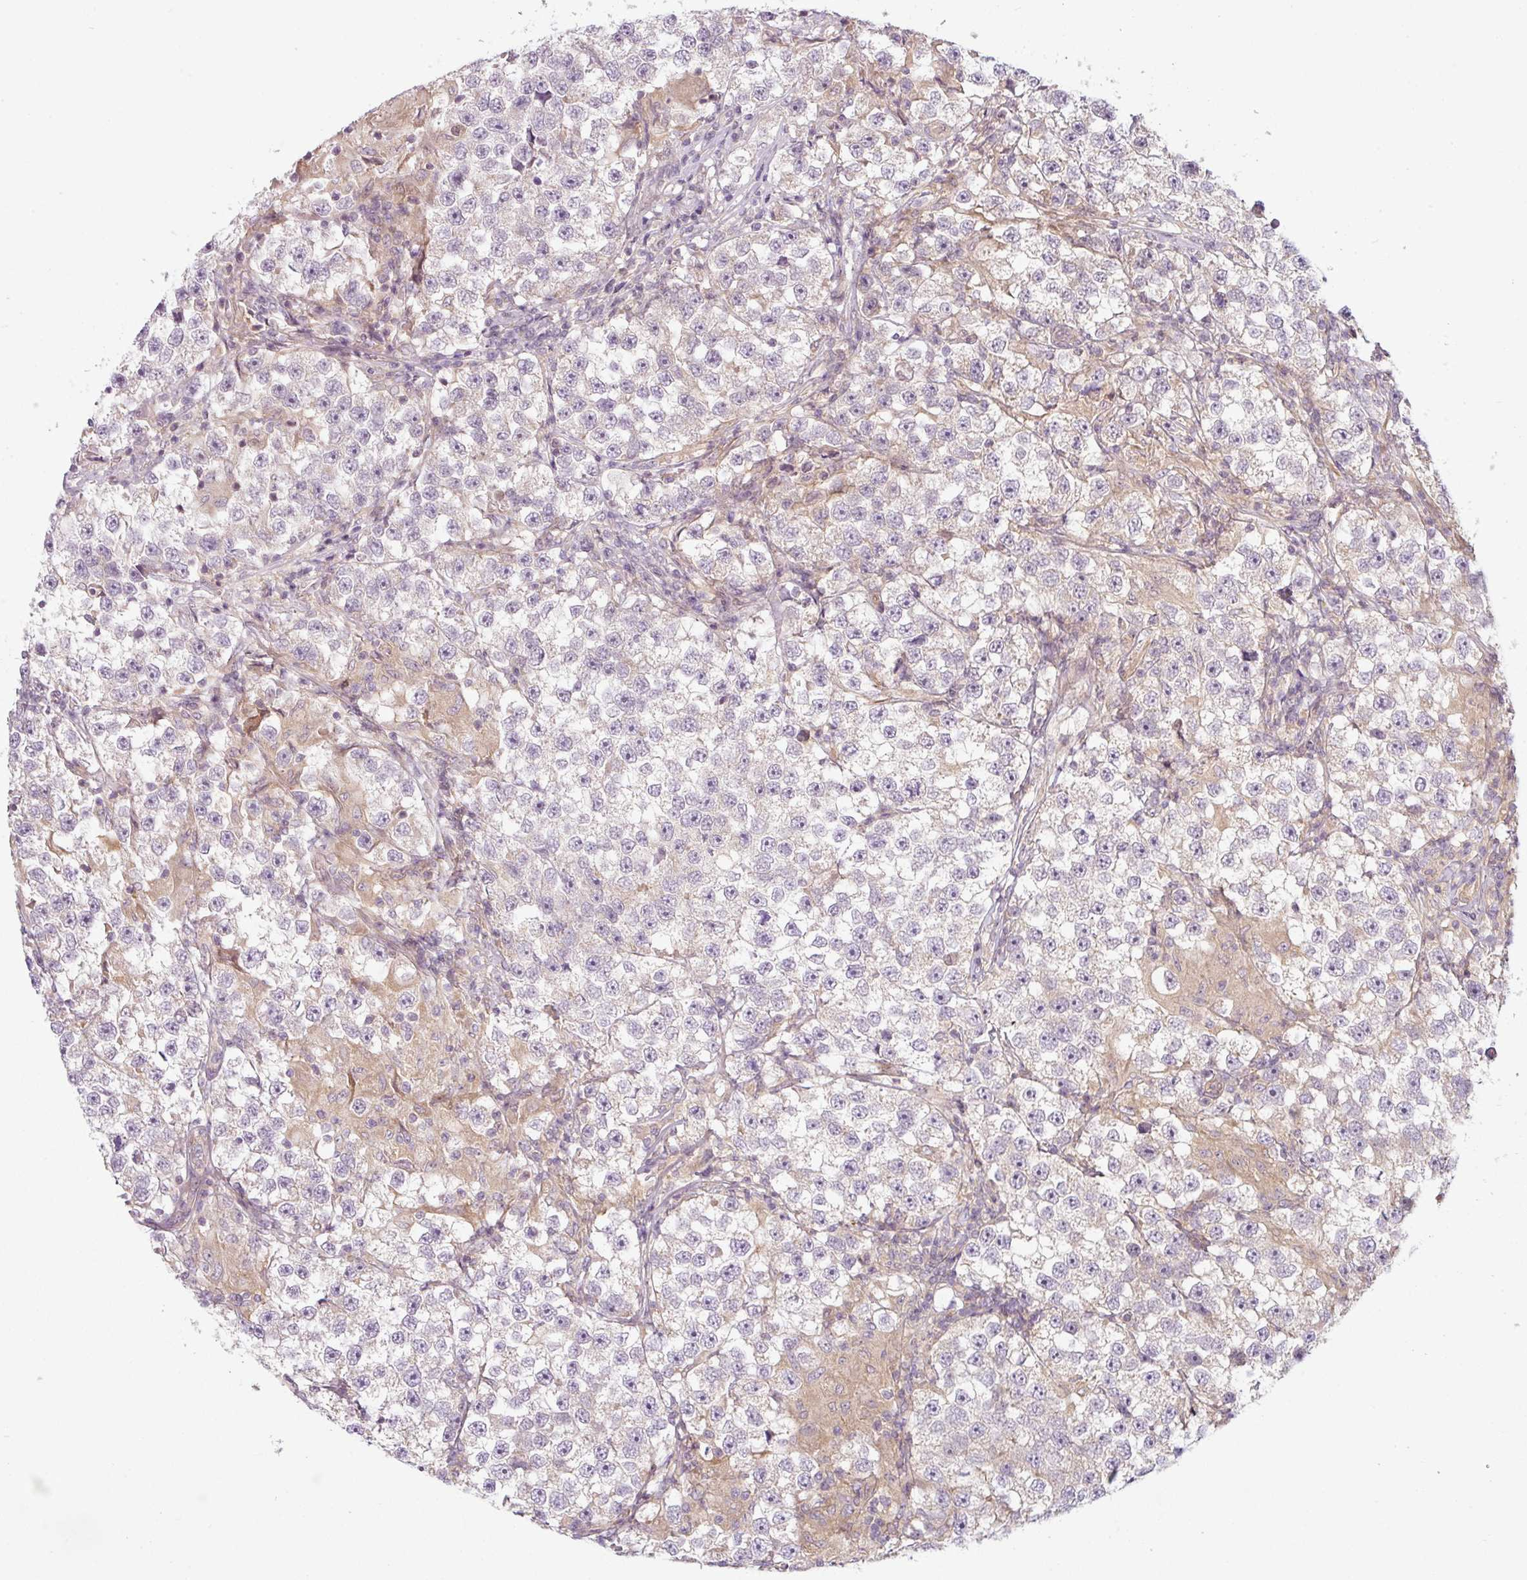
{"staining": {"intensity": "negative", "quantity": "none", "location": "none"}, "tissue": "testis cancer", "cell_type": "Tumor cells", "image_type": "cancer", "snomed": [{"axis": "morphology", "description": "Seminoma, NOS"}, {"axis": "topography", "description": "Testis"}], "caption": "Immunohistochemistry (IHC) histopathology image of testis cancer (seminoma) stained for a protein (brown), which shows no positivity in tumor cells. (Brightfield microscopy of DAB immunohistochemistry at high magnification).", "gene": "RNF31", "patient": {"sex": "male", "age": 46}}